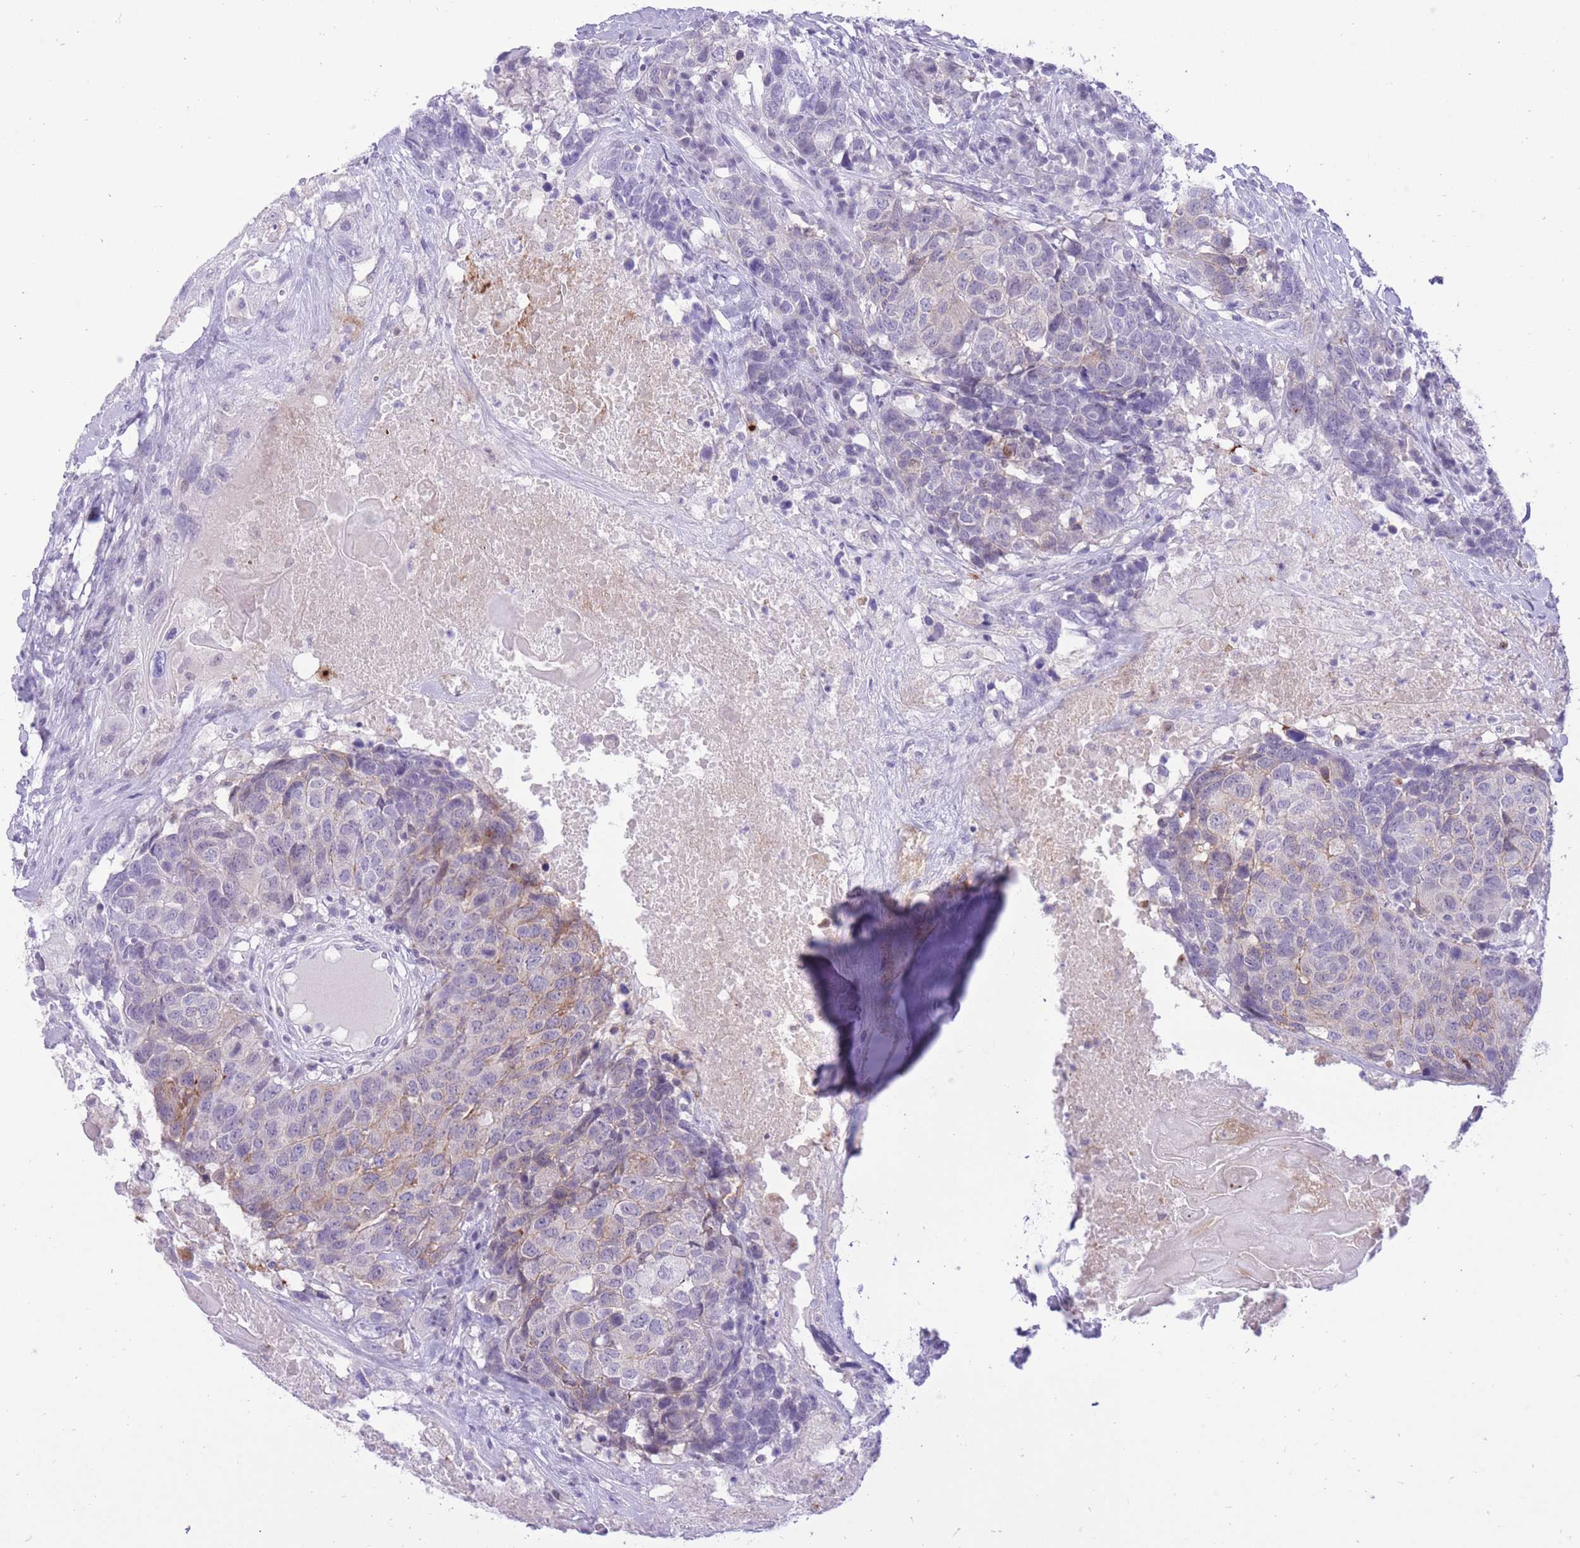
{"staining": {"intensity": "weak", "quantity": "<25%", "location": "cytoplasmic/membranous"}, "tissue": "head and neck cancer", "cell_type": "Tumor cells", "image_type": "cancer", "snomed": [{"axis": "morphology", "description": "Squamous cell carcinoma, NOS"}, {"axis": "topography", "description": "Head-Neck"}], "caption": "This is an immunohistochemistry photomicrograph of squamous cell carcinoma (head and neck). There is no expression in tumor cells.", "gene": "MEIS3", "patient": {"sex": "male", "age": 66}}